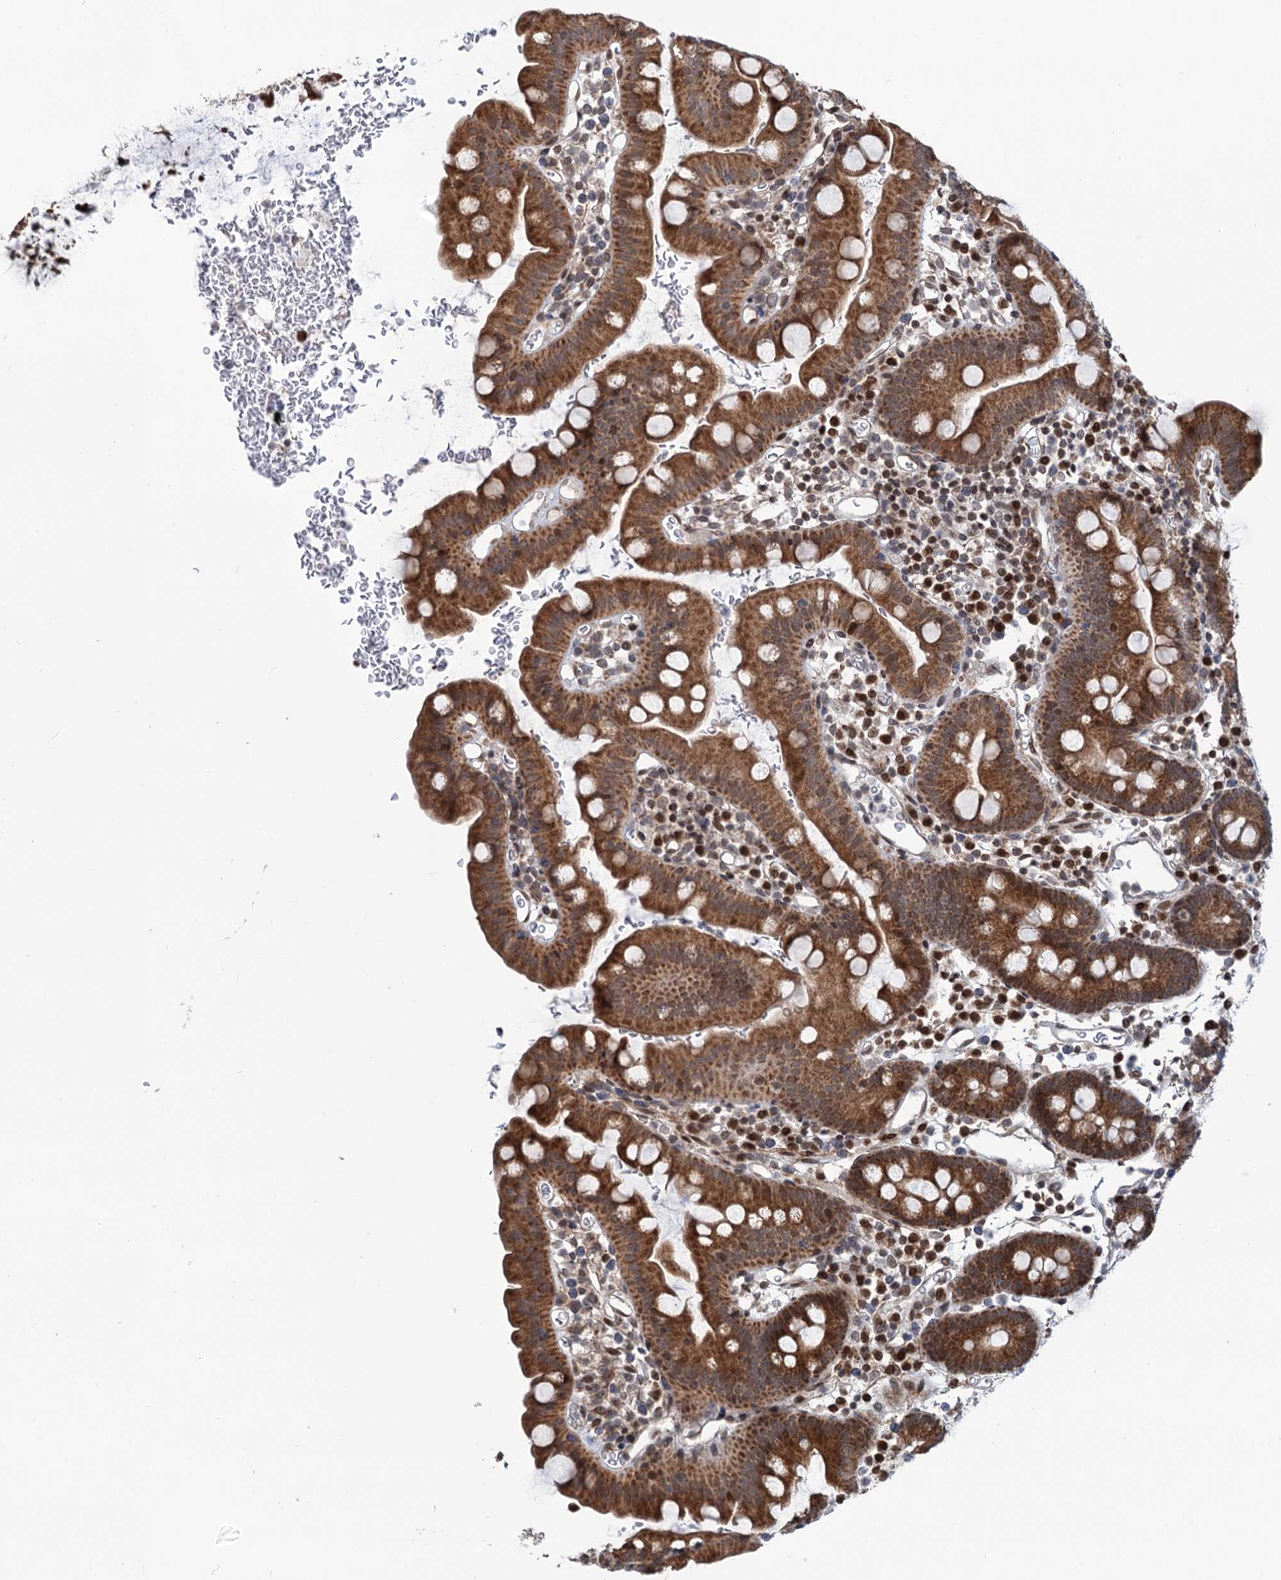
{"staining": {"intensity": "strong", "quantity": ">75%", "location": "cytoplasmic/membranous"}, "tissue": "small intestine", "cell_type": "Glandular cells", "image_type": "normal", "snomed": [{"axis": "morphology", "description": "Normal tissue, NOS"}, {"axis": "topography", "description": "Stomach, upper"}, {"axis": "topography", "description": "Stomach, lower"}, {"axis": "topography", "description": "Small intestine"}], "caption": "Strong cytoplasmic/membranous protein expression is seen in about >75% of glandular cells in small intestine.", "gene": "PHC3", "patient": {"sex": "male", "age": 68}}